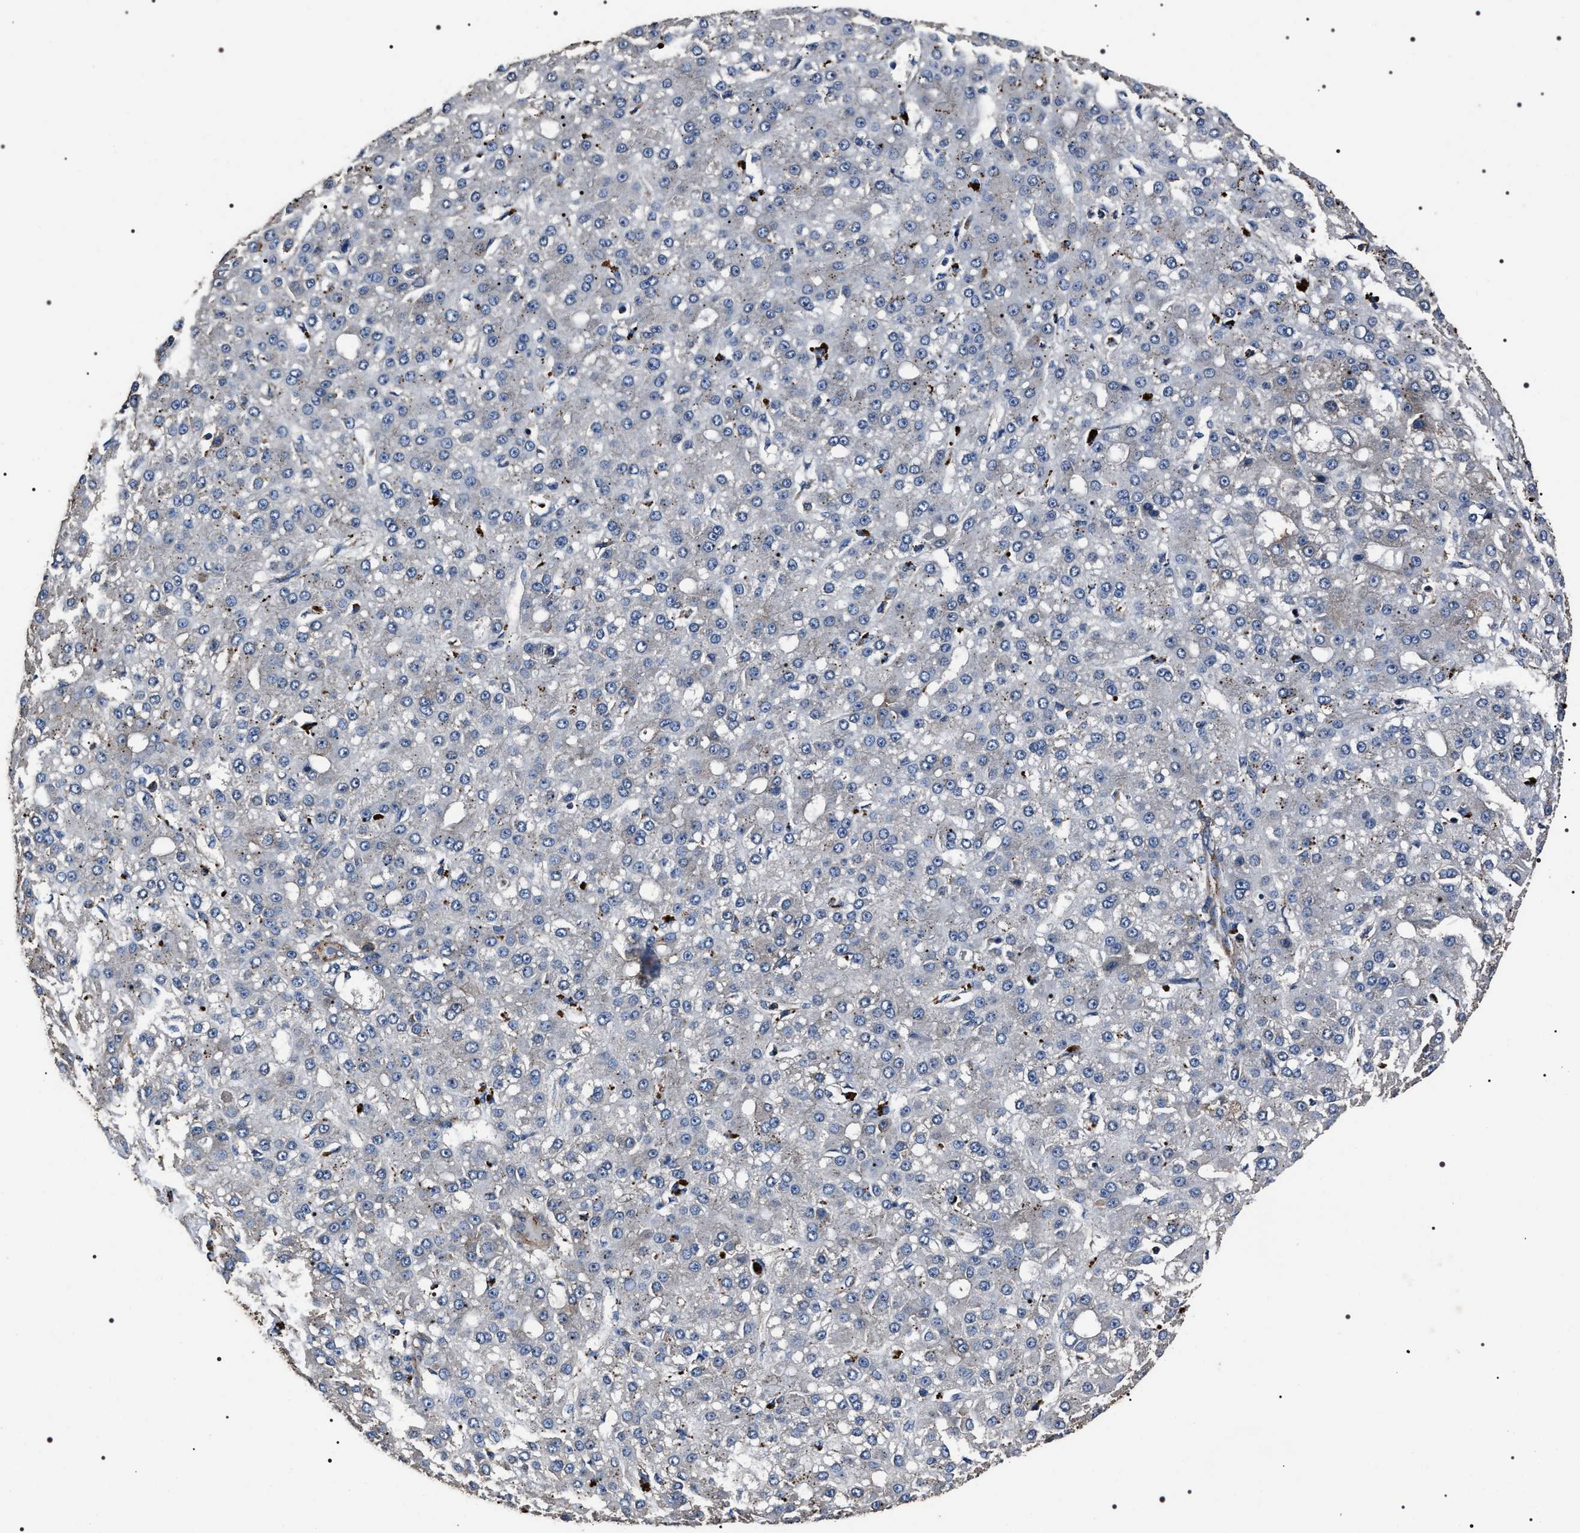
{"staining": {"intensity": "negative", "quantity": "none", "location": "none"}, "tissue": "liver cancer", "cell_type": "Tumor cells", "image_type": "cancer", "snomed": [{"axis": "morphology", "description": "Carcinoma, Hepatocellular, NOS"}, {"axis": "topography", "description": "Liver"}], "caption": "An image of human liver hepatocellular carcinoma is negative for staining in tumor cells.", "gene": "HSCB", "patient": {"sex": "male", "age": 67}}